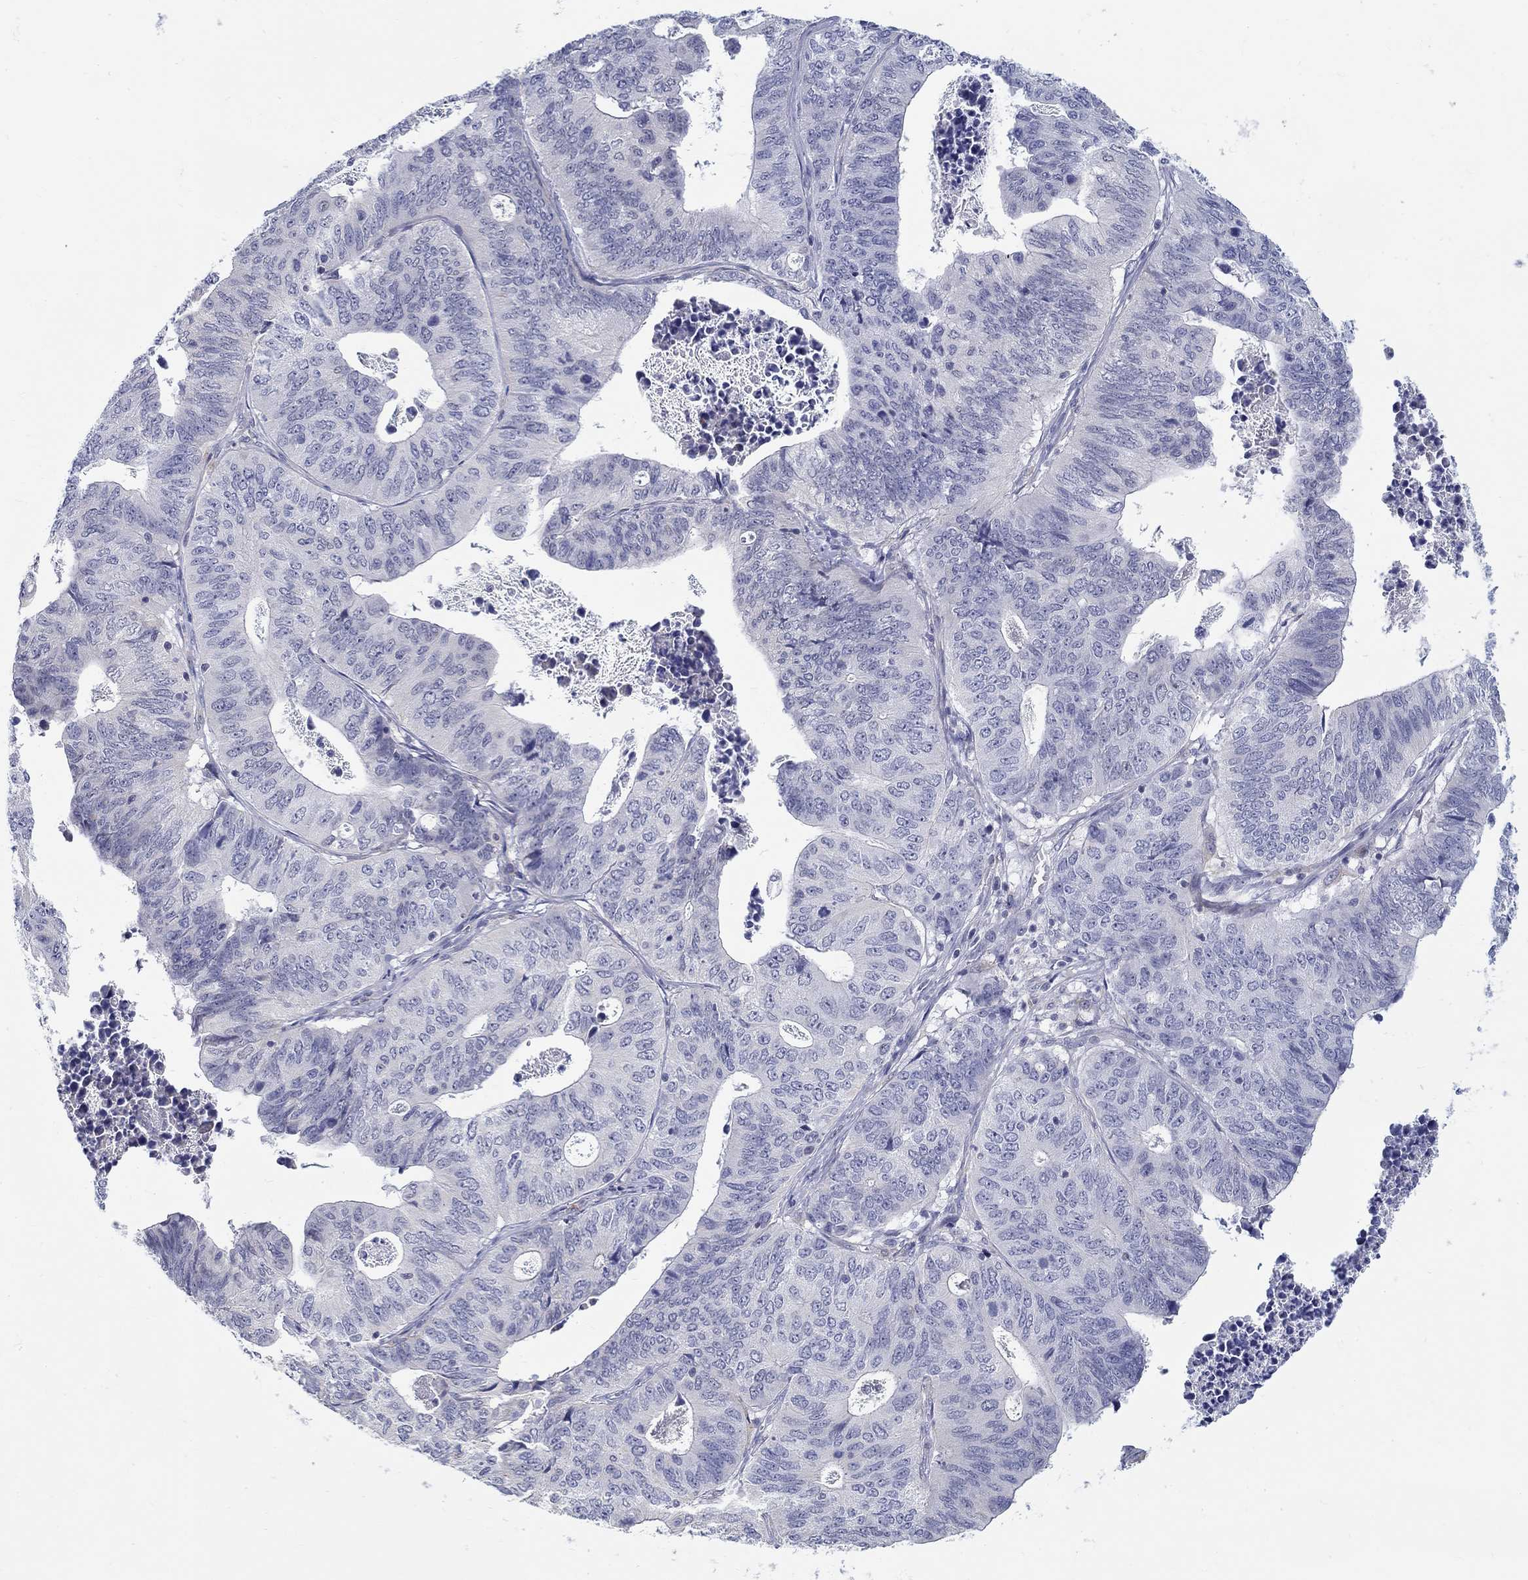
{"staining": {"intensity": "negative", "quantity": "none", "location": "none"}, "tissue": "stomach cancer", "cell_type": "Tumor cells", "image_type": "cancer", "snomed": [{"axis": "morphology", "description": "Adenocarcinoma, NOS"}, {"axis": "topography", "description": "Stomach, upper"}], "caption": "Immunohistochemical staining of human adenocarcinoma (stomach) exhibits no significant expression in tumor cells.", "gene": "ABCA4", "patient": {"sex": "female", "age": 67}}